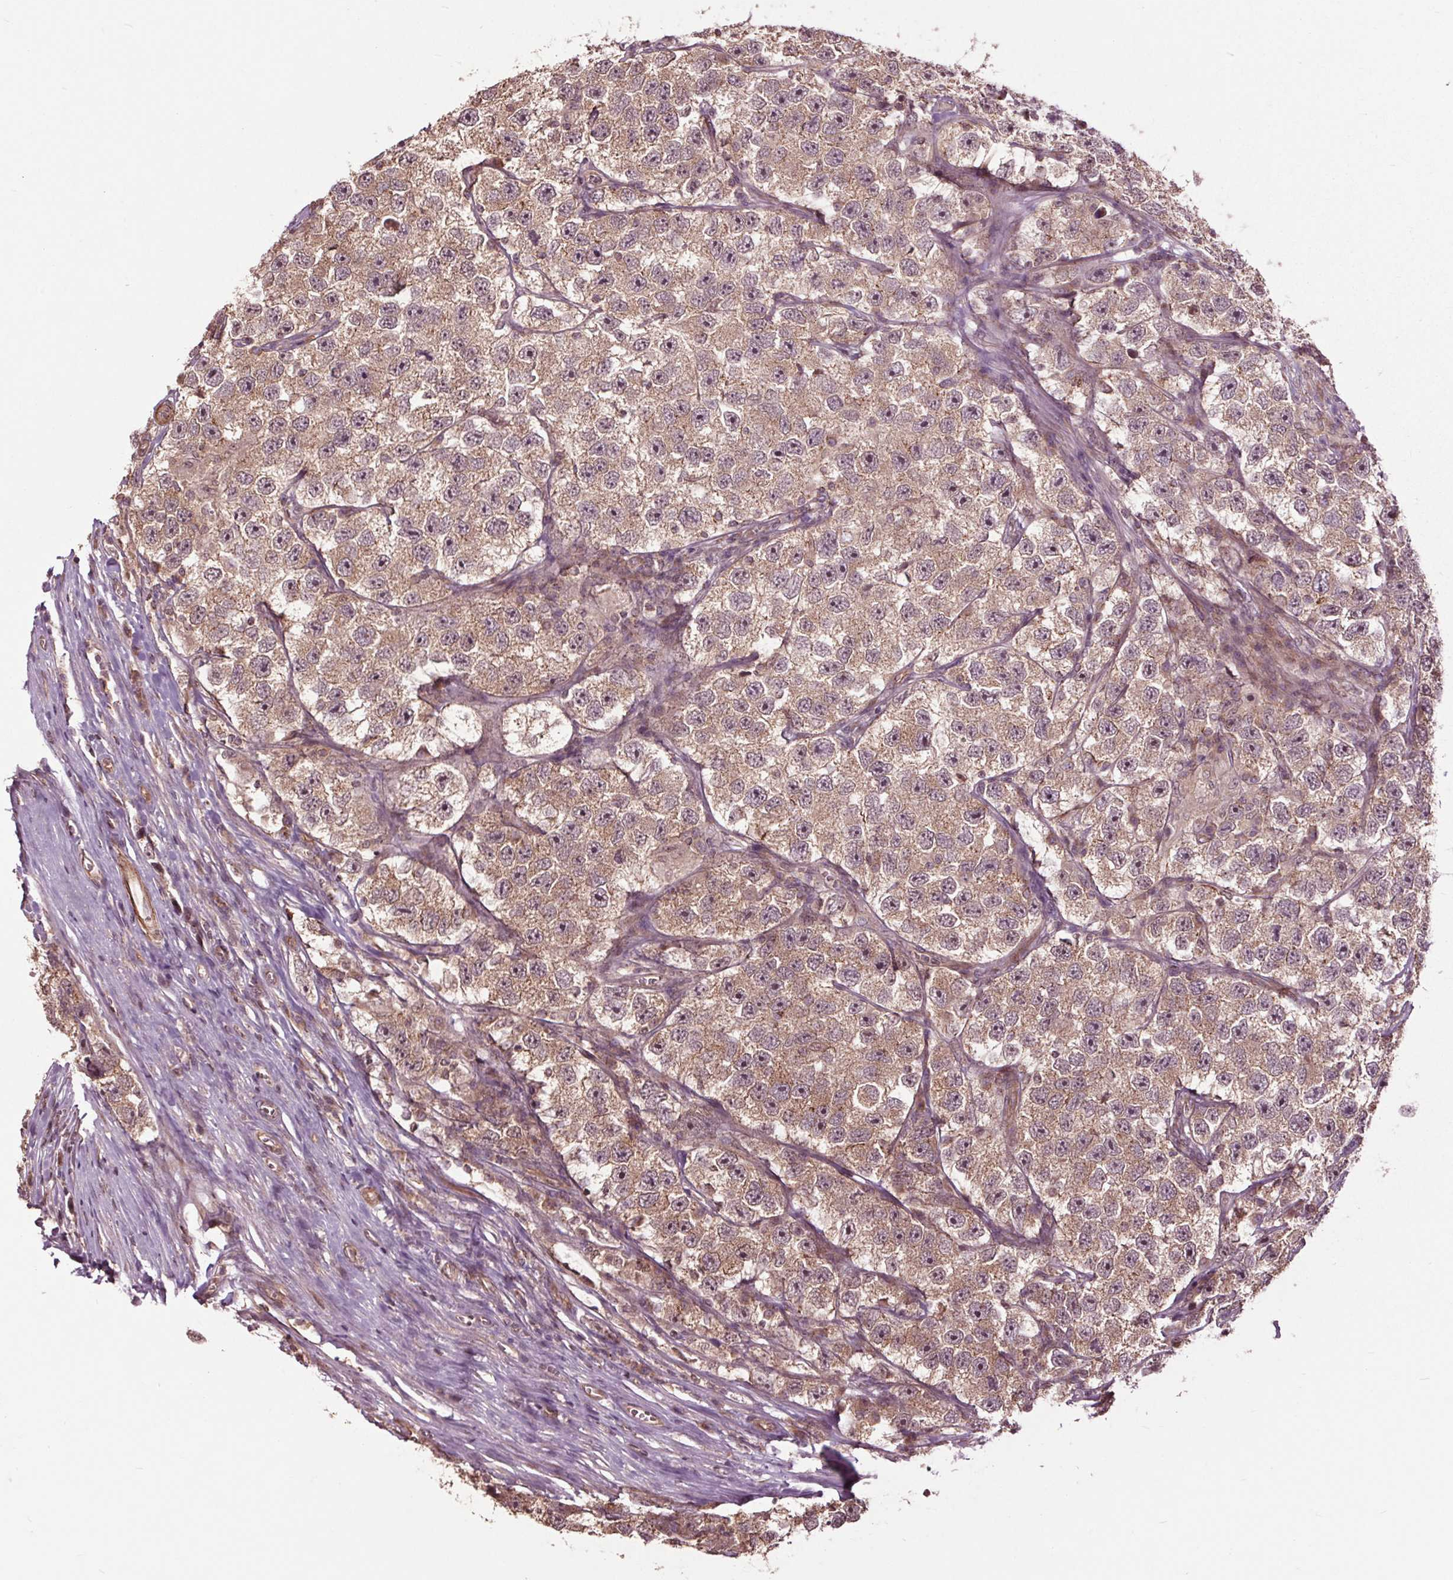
{"staining": {"intensity": "weak", "quantity": ">75%", "location": "cytoplasmic/membranous"}, "tissue": "testis cancer", "cell_type": "Tumor cells", "image_type": "cancer", "snomed": [{"axis": "morphology", "description": "Seminoma, NOS"}, {"axis": "topography", "description": "Testis"}], "caption": "Human seminoma (testis) stained with a protein marker displays weak staining in tumor cells.", "gene": "CEP95", "patient": {"sex": "male", "age": 26}}